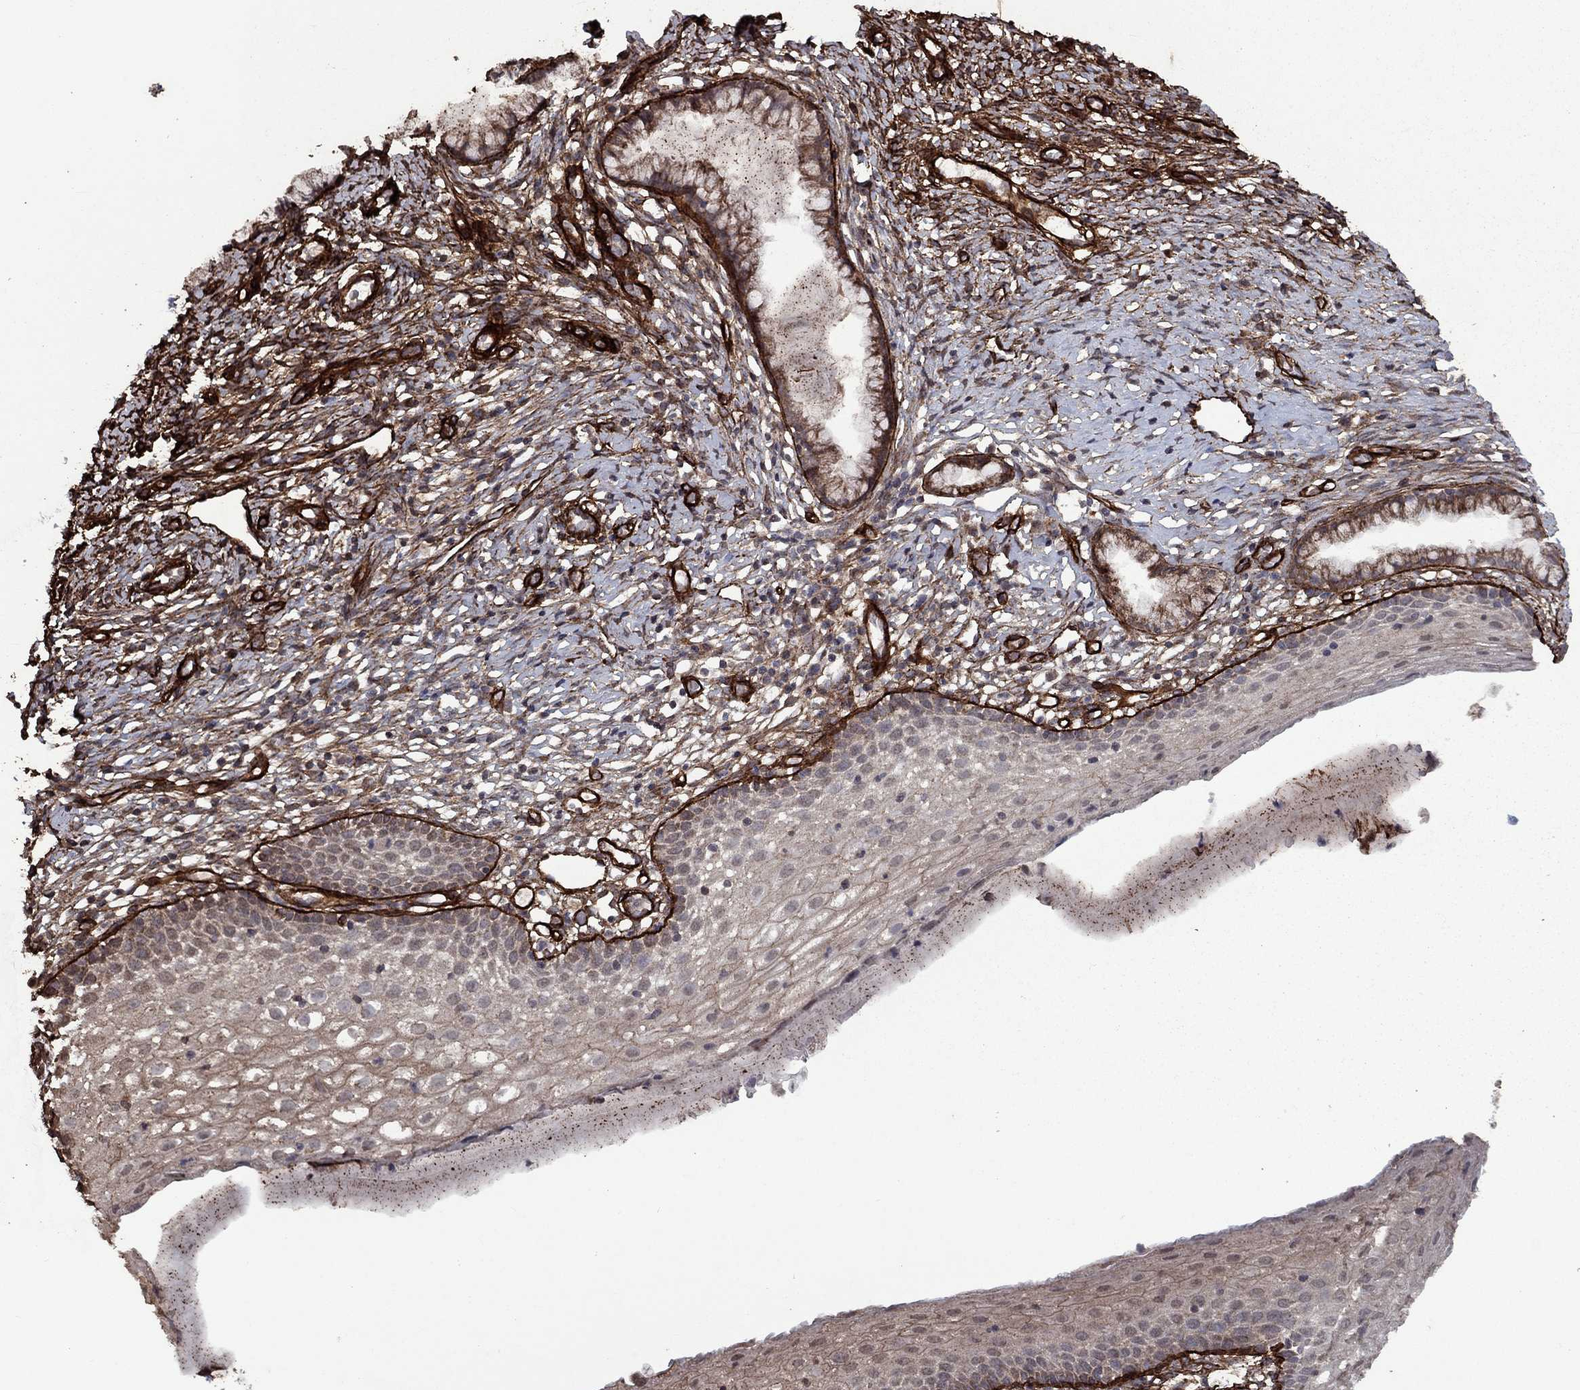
{"staining": {"intensity": "moderate", "quantity": "25%-75%", "location": "cytoplasmic/membranous"}, "tissue": "cervix", "cell_type": "Glandular cells", "image_type": "normal", "snomed": [{"axis": "morphology", "description": "Normal tissue, NOS"}, {"axis": "topography", "description": "Cervix"}], "caption": "About 25%-75% of glandular cells in benign human cervix exhibit moderate cytoplasmic/membranous protein staining as visualized by brown immunohistochemical staining.", "gene": "COL18A1", "patient": {"sex": "female", "age": 39}}